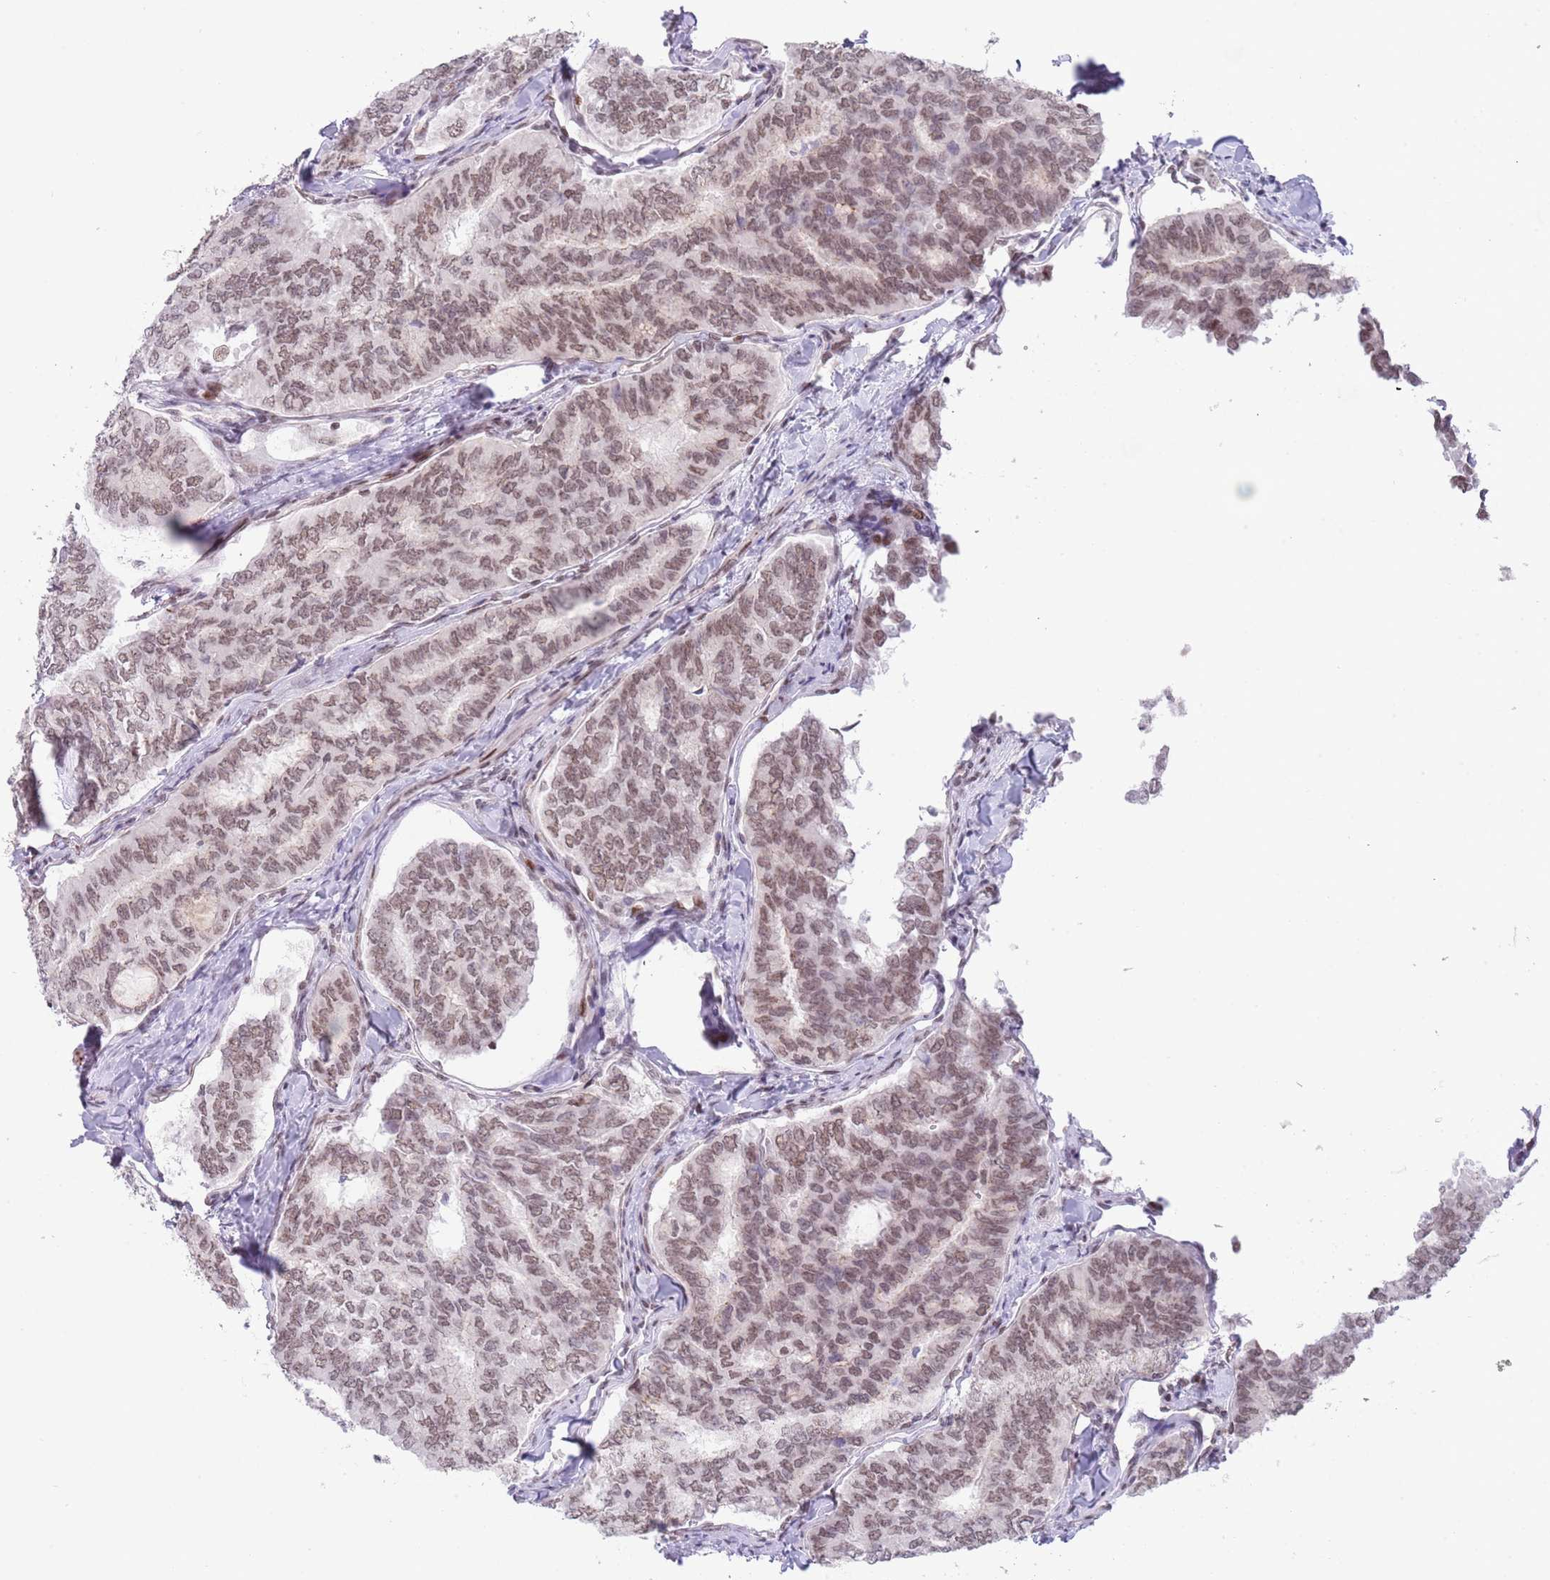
{"staining": {"intensity": "moderate", "quantity": ">75%", "location": "nuclear"}, "tissue": "thyroid cancer", "cell_type": "Tumor cells", "image_type": "cancer", "snomed": [{"axis": "morphology", "description": "Papillary adenocarcinoma, NOS"}, {"axis": "topography", "description": "Thyroid gland"}], "caption": "This is a micrograph of immunohistochemistry (IHC) staining of thyroid cancer (papillary adenocarcinoma), which shows moderate positivity in the nuclear of tumor cells.", "gene": "ZNF382", "patient": {"sex": "female", "age": 35}}